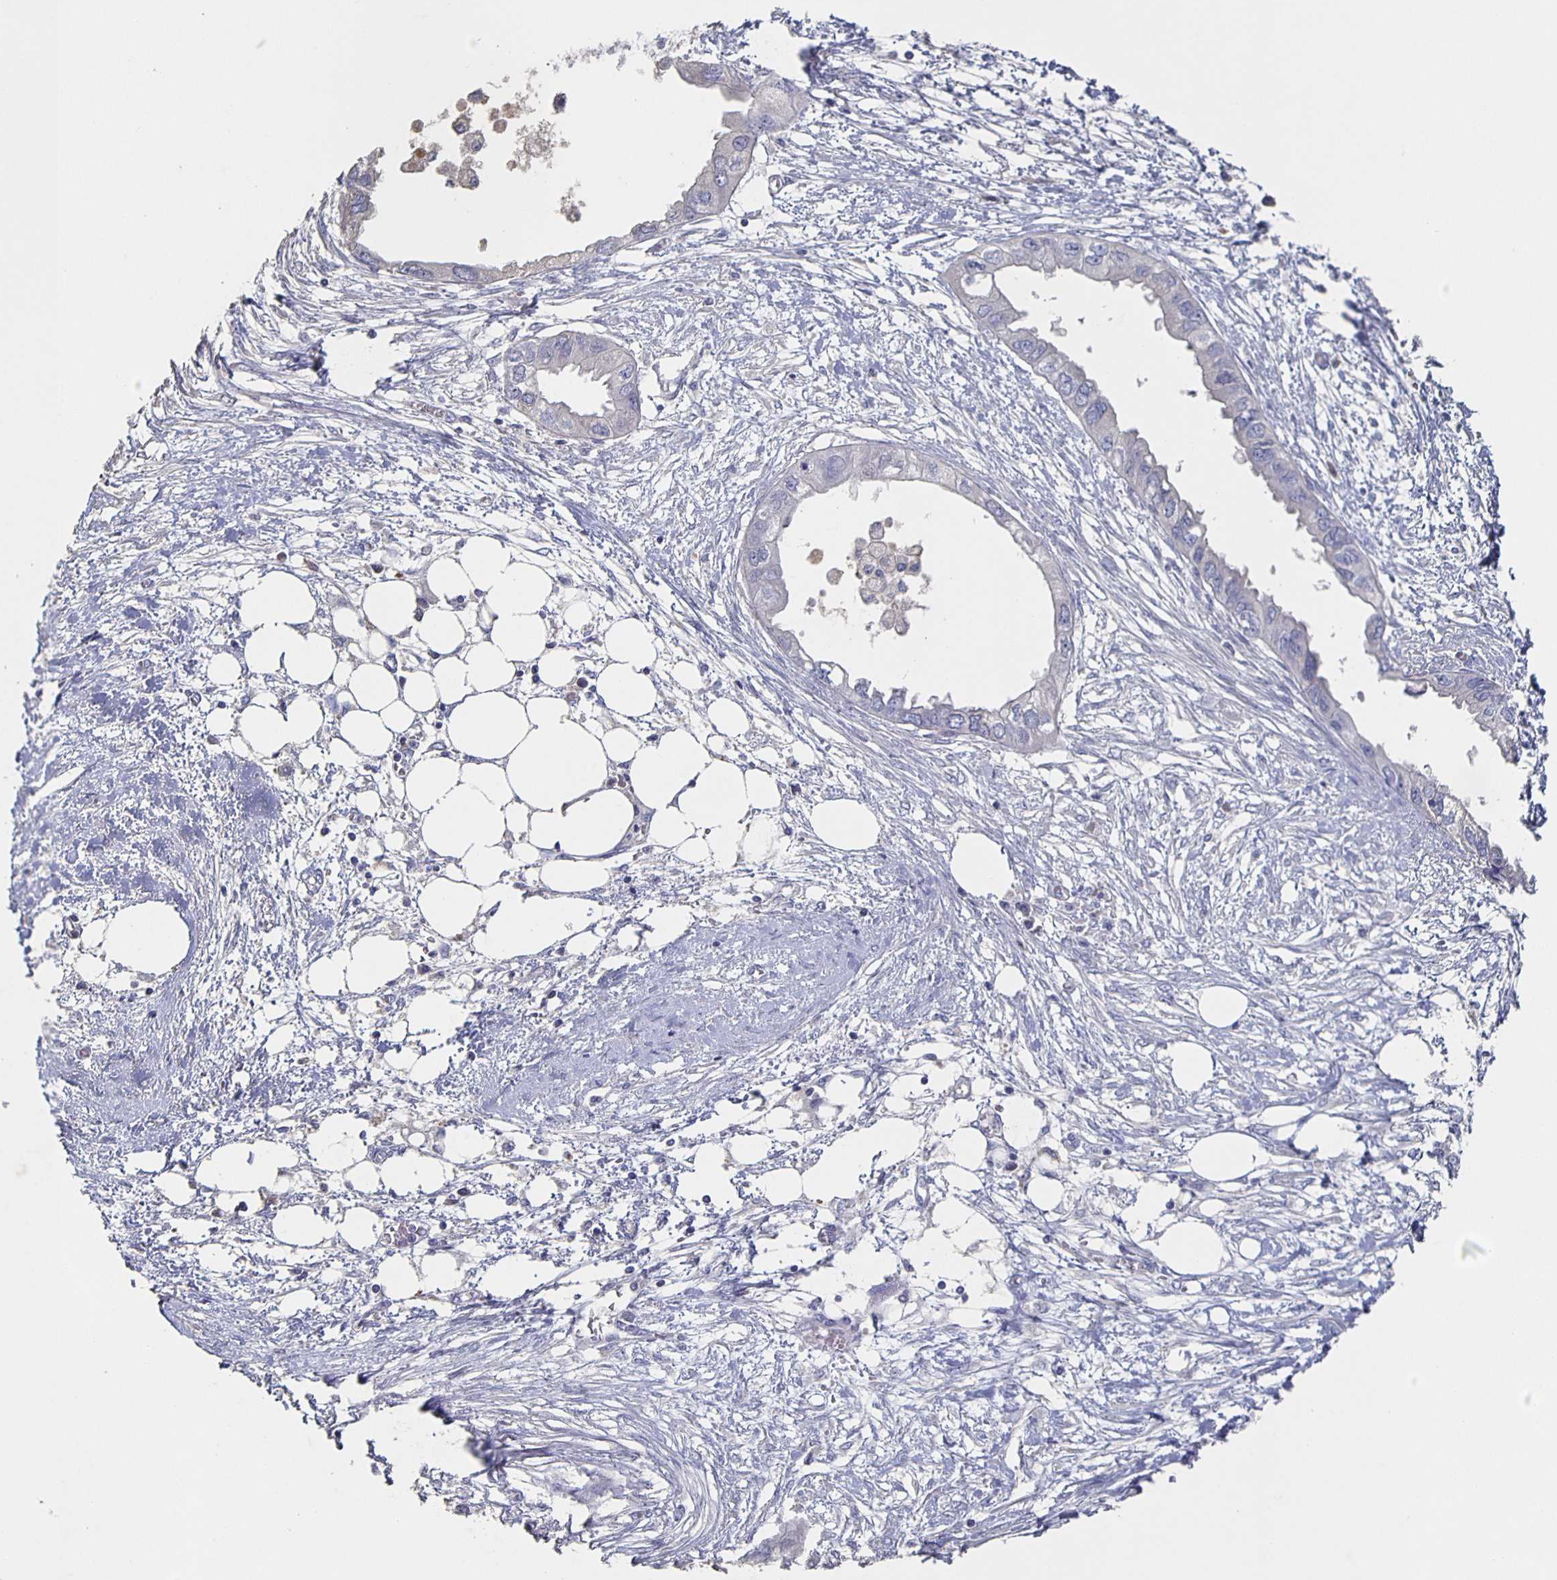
{"staining": {"intensity": "negative", "quantity": "none", "location": "none"}, "tissue": "endometrial cancer", "cell_type": "Tumor cells", "image_type": "cancer", "snomed": [{"axis": "morphology", "description": "Adenocarcinoma, NOS"}, {"axis": "morphology", "description": "Adenocarcinoma, metastatic, NOS"}, {"axis": "topography", "description": "Adipose tissue"}, {"axis": "topography", "description": "Endometrium"}], "caption": "This is a histopathology image of IHC staining of endometrial adenocarcinoma, which shows no positivity in tumor cells. Nuclei are stained in blue.", "gene": "CACNA2D2", "patient": {"sex": "female", "age": 67}}